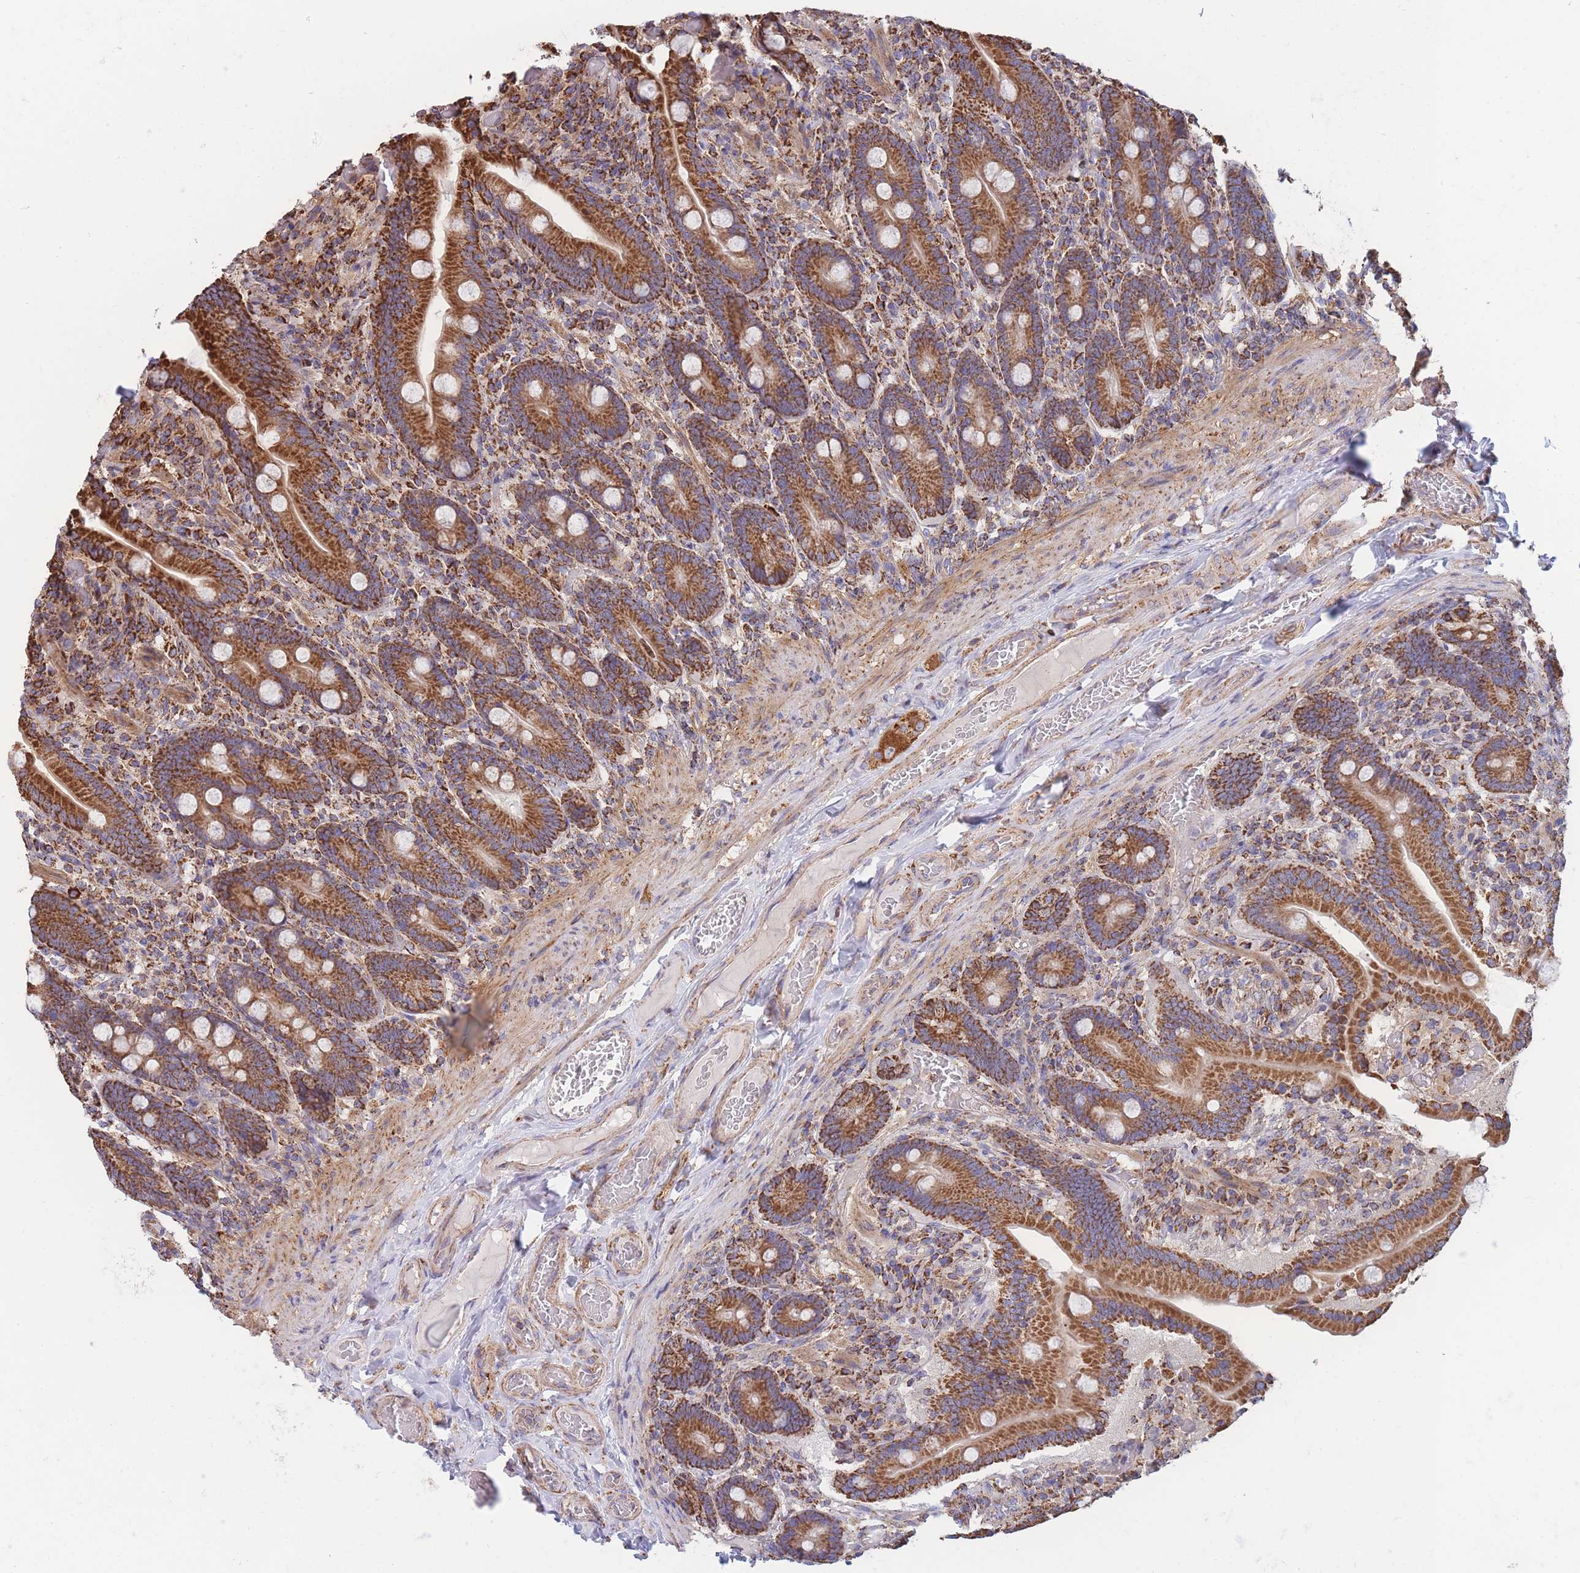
{"staining": {"intensity": "strong", "quantity": ">75%", "location": "cytoplasmic/membranous"}, "tissue": "duodenum", "cell_type": "Glandular cells", "image_type": "normal", "snomed": [{"axis": "morphology", "description": "Normal tissue, NOS"}, {"axis": "topography", "description": "Duodenum"}], "caption": "Immunohistochemistry (IHC) (DAB) staining of unremarkable duodenum demonstrates strong cytoplasmic/membranous protein expression in about >75% of glandular cells.", "gene": "FKBP8", "patient": {"sex": "female", "age": 62}}